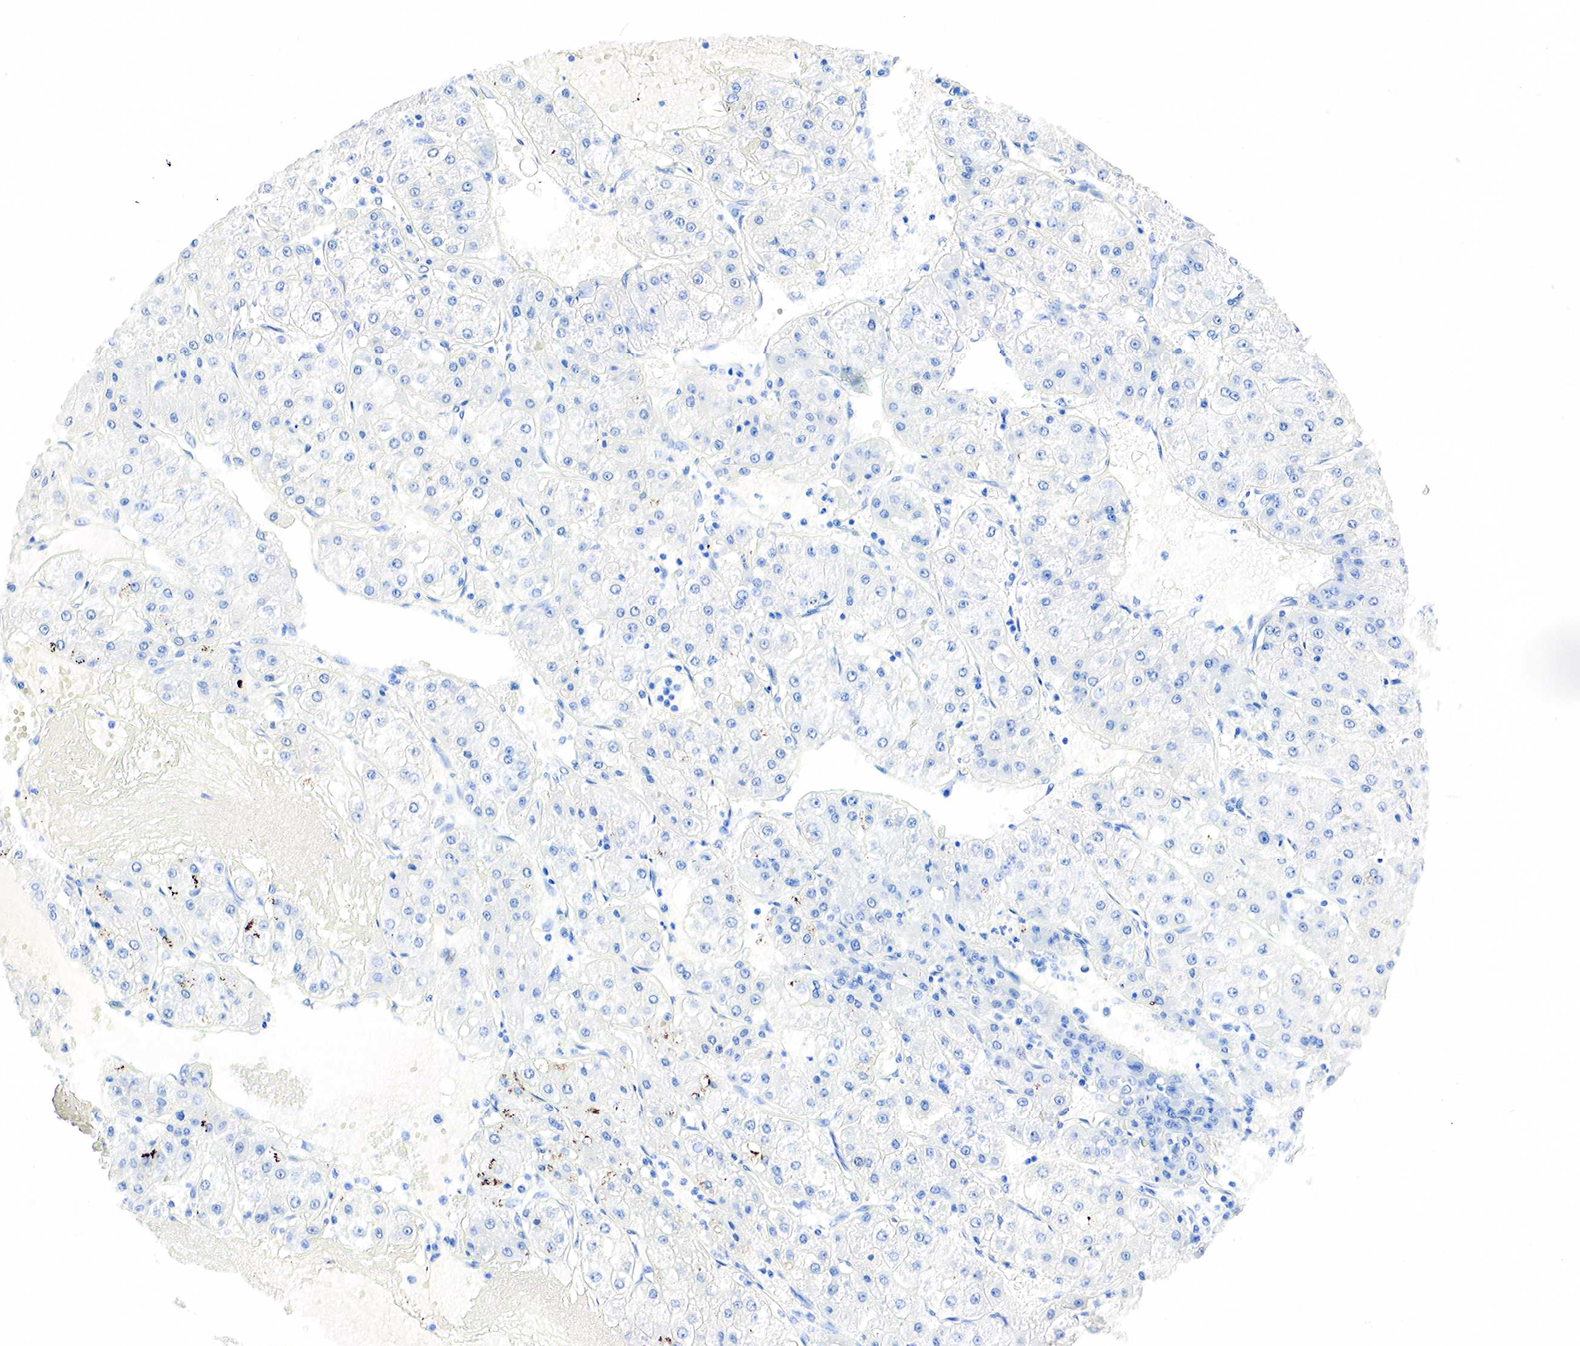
{"staining": {"intensity": "negative", "quantity": "none", "location": "none"}, "tissue": "liver cancer", "cell_type": "Tumor cells", "image_type": "cancer", "snomed": [{"axis": "morphology", "description": "Carcinoma, Hepatocellular, NOS"}, {"axis": "topography", "description": "Liver"}], "caption": "Protein analysis of liver hepatocellular carcinoma demonstrates no significant positivity in tumor cells.", "gene": "PTH", "patient": {"sex": "female", "age": 52}}